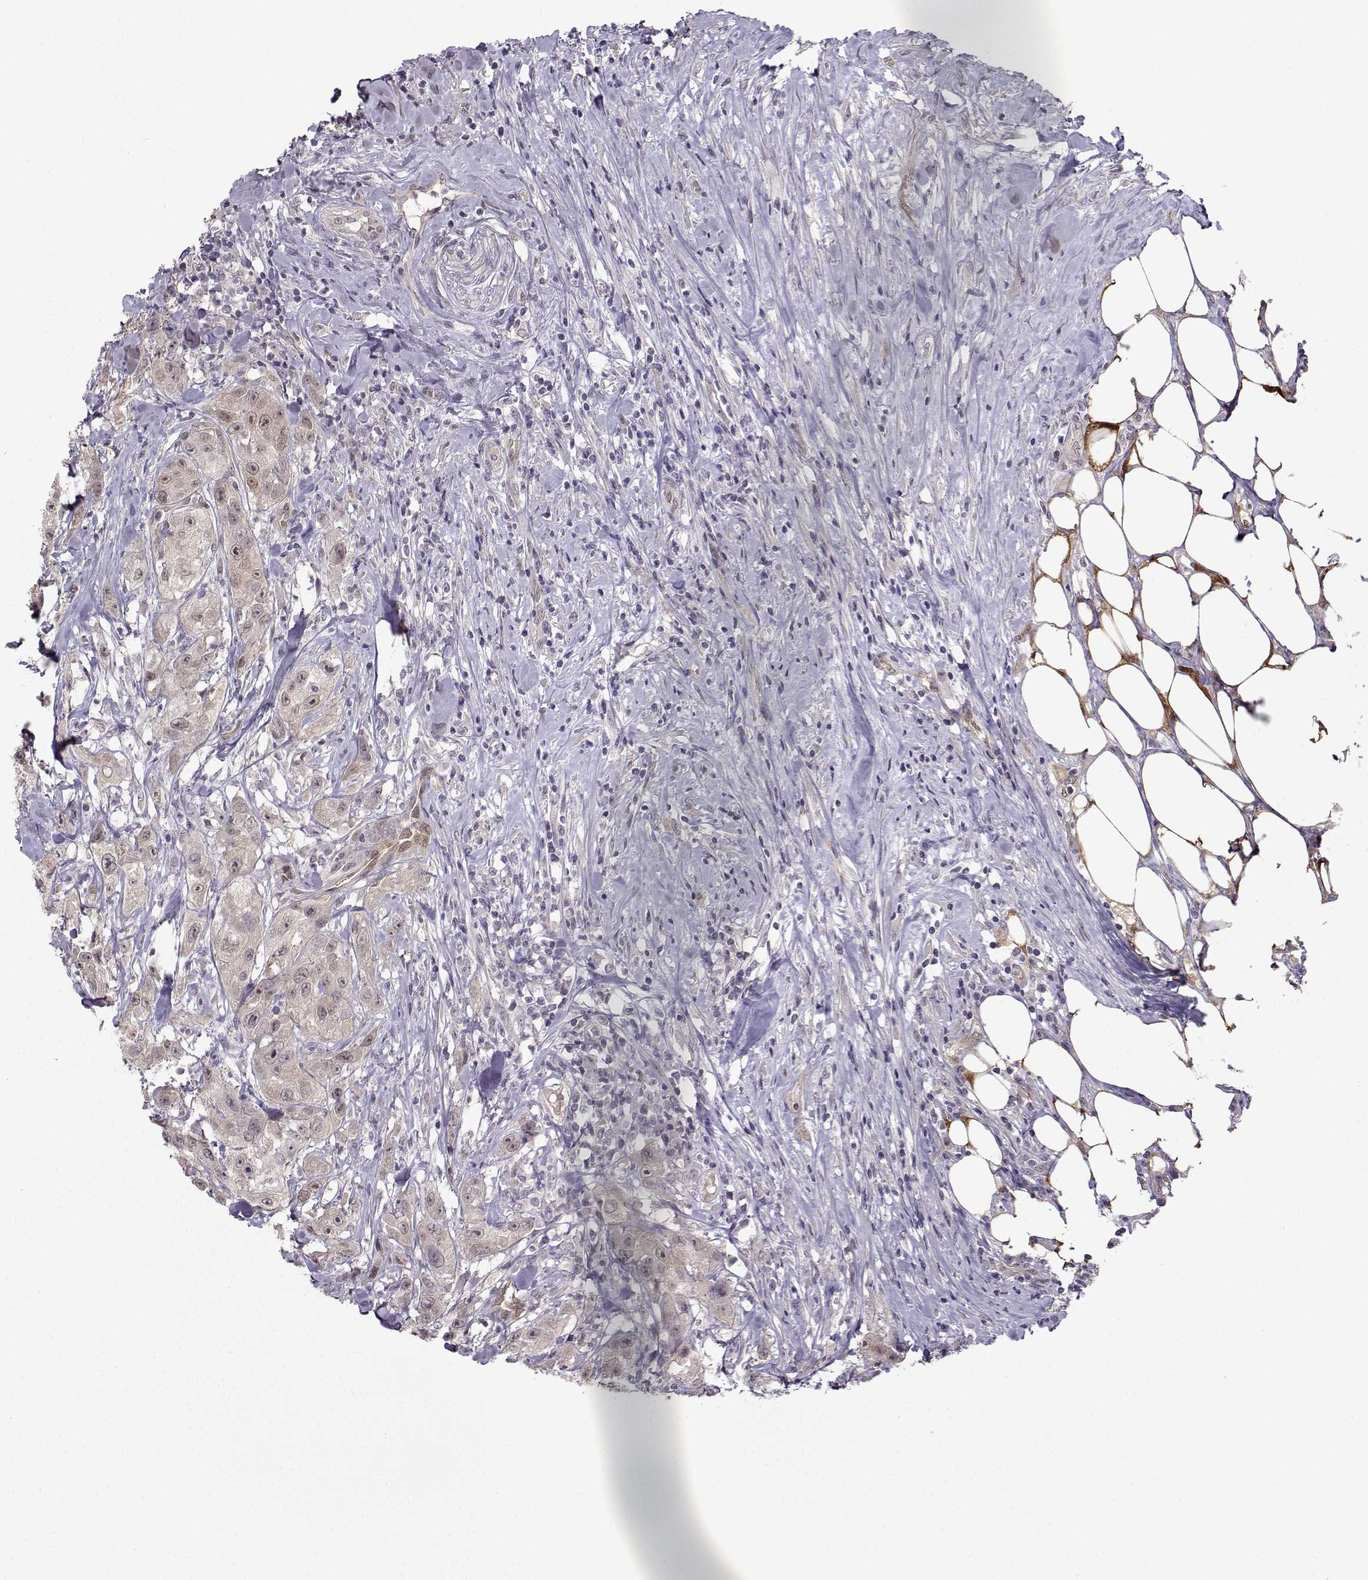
{"staining": {"intensity": "weak", "quantity": ">75%", "location": "cytoplasmic/membranous"}, "tissue": "urothelial cancer", "cell_type": "Tumor cells", "image_type": "cancer", "snomed": [{"axis": "morphology", "description": "Urothelial carcinoma, High grade"}, {"axis": "topography", "description": "Urinary bladder"}], "caption": "The image exhibits staining of high-grade urothelial carcinoma, revealing weak cytoplasmic/membranous protein expression (brown color) within tumor cells. (DAB IHC with brightfield microscopy, high magnification).", "gene": "NQO1", "patient": {"sex": "male", "age": 79}}